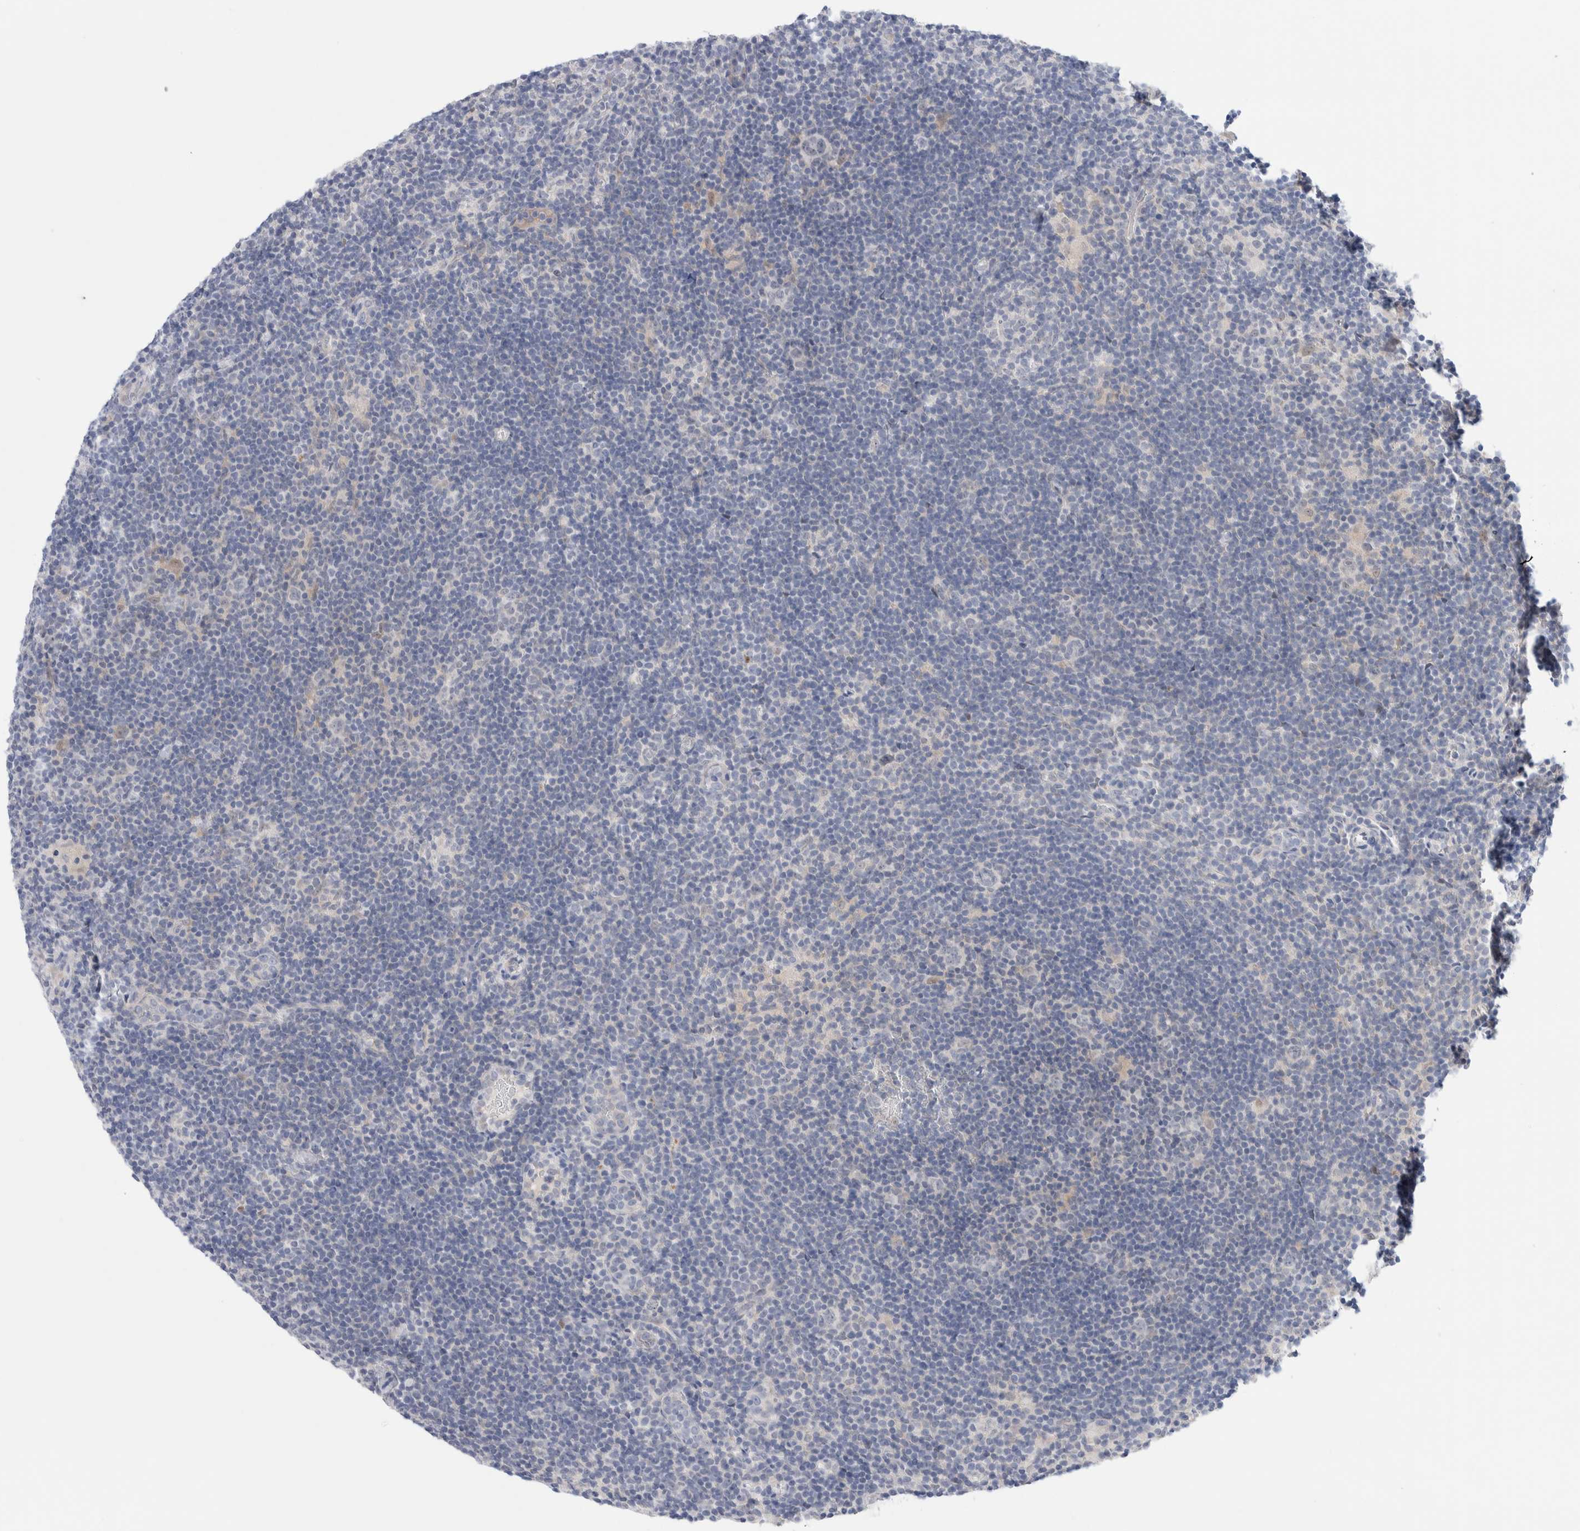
{"staining": {"intensity": "negative", "quantity": "none", "location": "none"}, "tissue": "lymphoma", "cell_type": "Tumor cells", "image_type": "cancer", "snomed": [{"axis": "morphology", "description": "Hodgkin's disease, NOS"}, {"axis": "topography", "description": "Lymph node"}], "caption": "Photomicrograph shows no significant protein positivity in tumor cells of lymphoma.", "gene": "DNAJB6", "patient": {"sex": "female", "age": 57}}